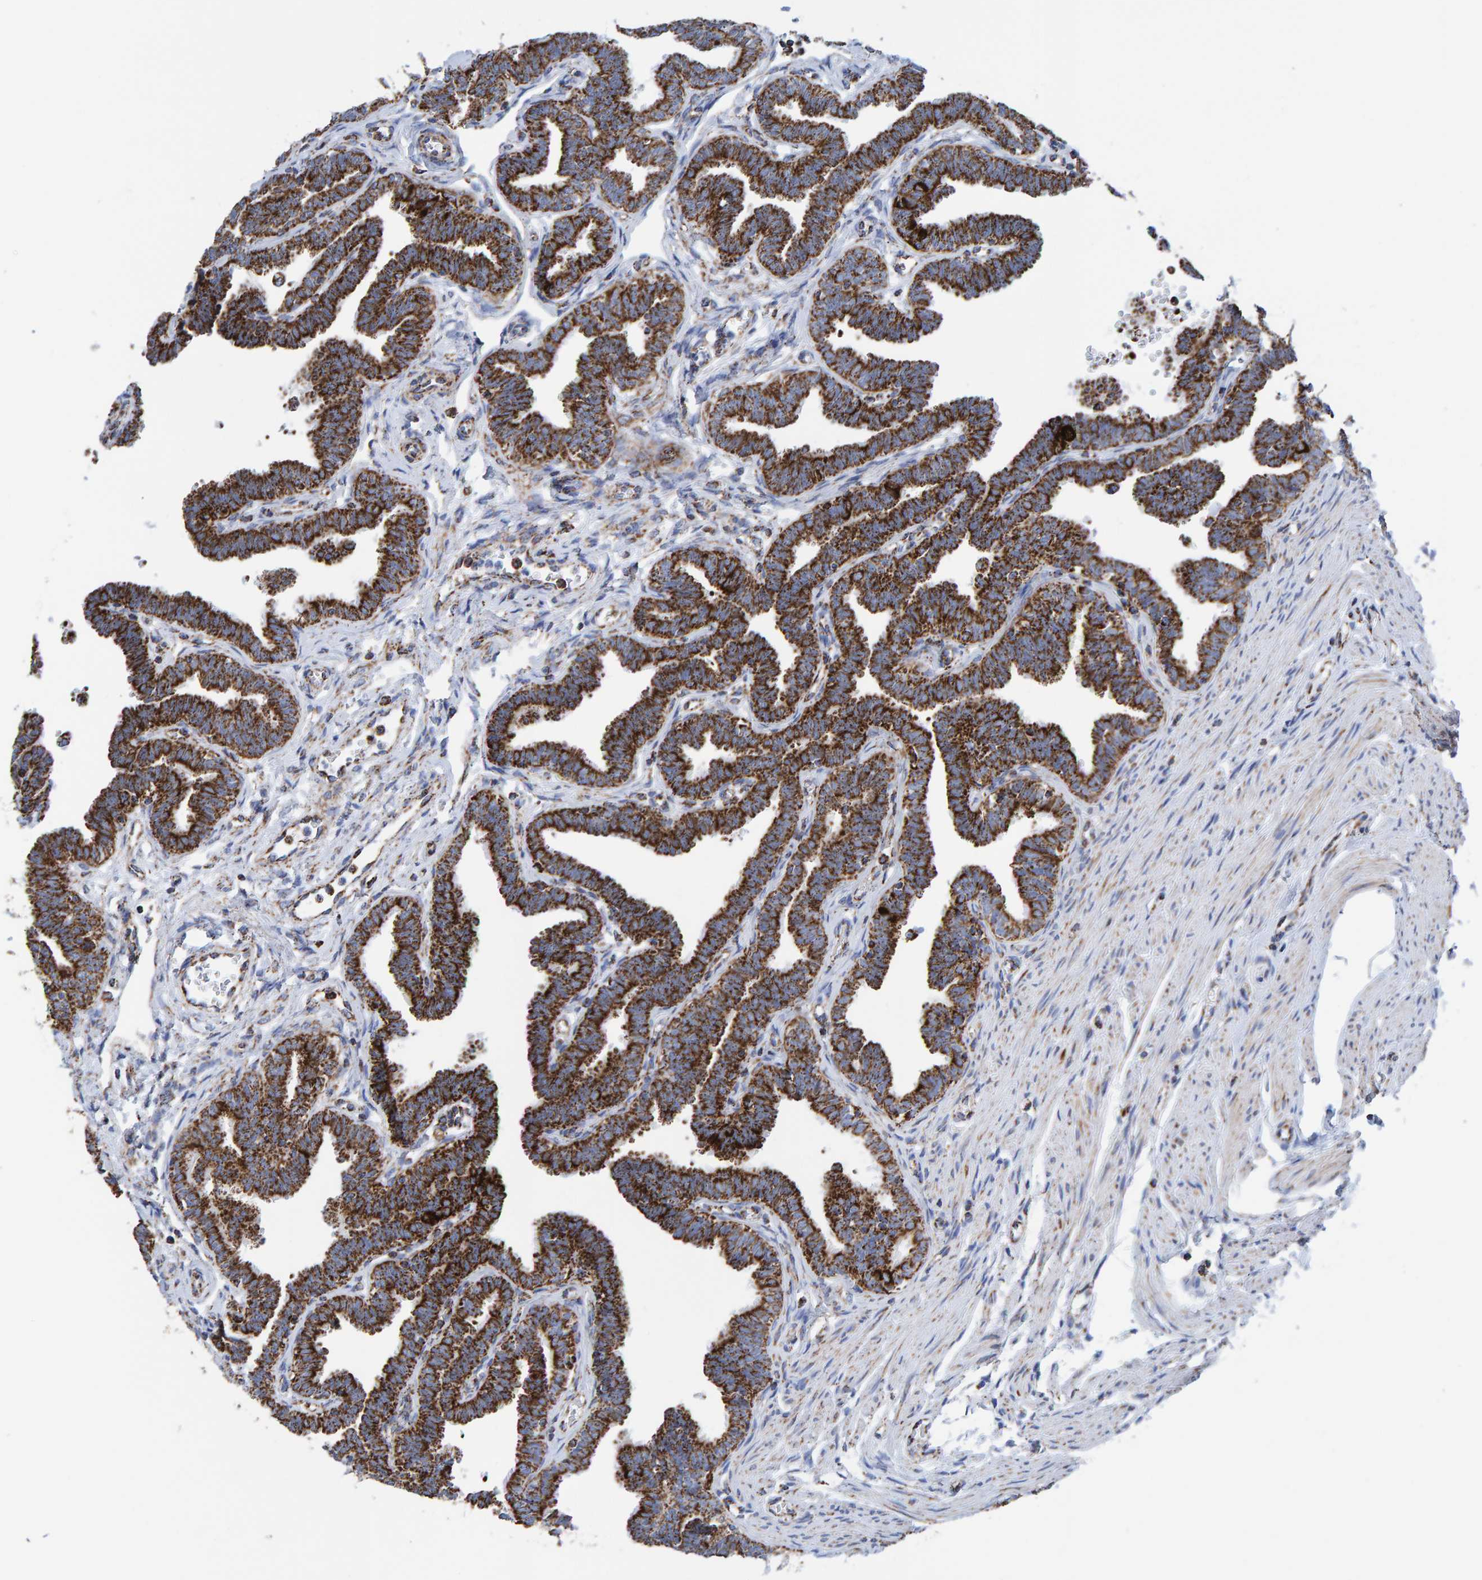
{"staining": {"intensity": "strong", "quantity": ">75%", "location": "cytoplasmic/membranous"}, "tissue": "fallopian tube", "cell_type": "Glandular cells", "image_type": "normal", "snomed": [{"axis": "morphology", "description": "Normal tissue, NOS"}, {"axis": "topography", "description": "Fallopian tube"}, {"axis": "topography", "description": "Ovary"}], "caption": "A photomicrograph of human fallopian tube stained for a protein displays strong cytoplasmic/membranous brown staining in glandular cells. The protein is stained brown, and the nuclei are stained in blue (DAB (3,3'-diaminobenzidine) IHC with brightfield microscopy, high magnification).", "gene": "ENSG00000262660", "patient": {"sex": "female", "age": 23}}